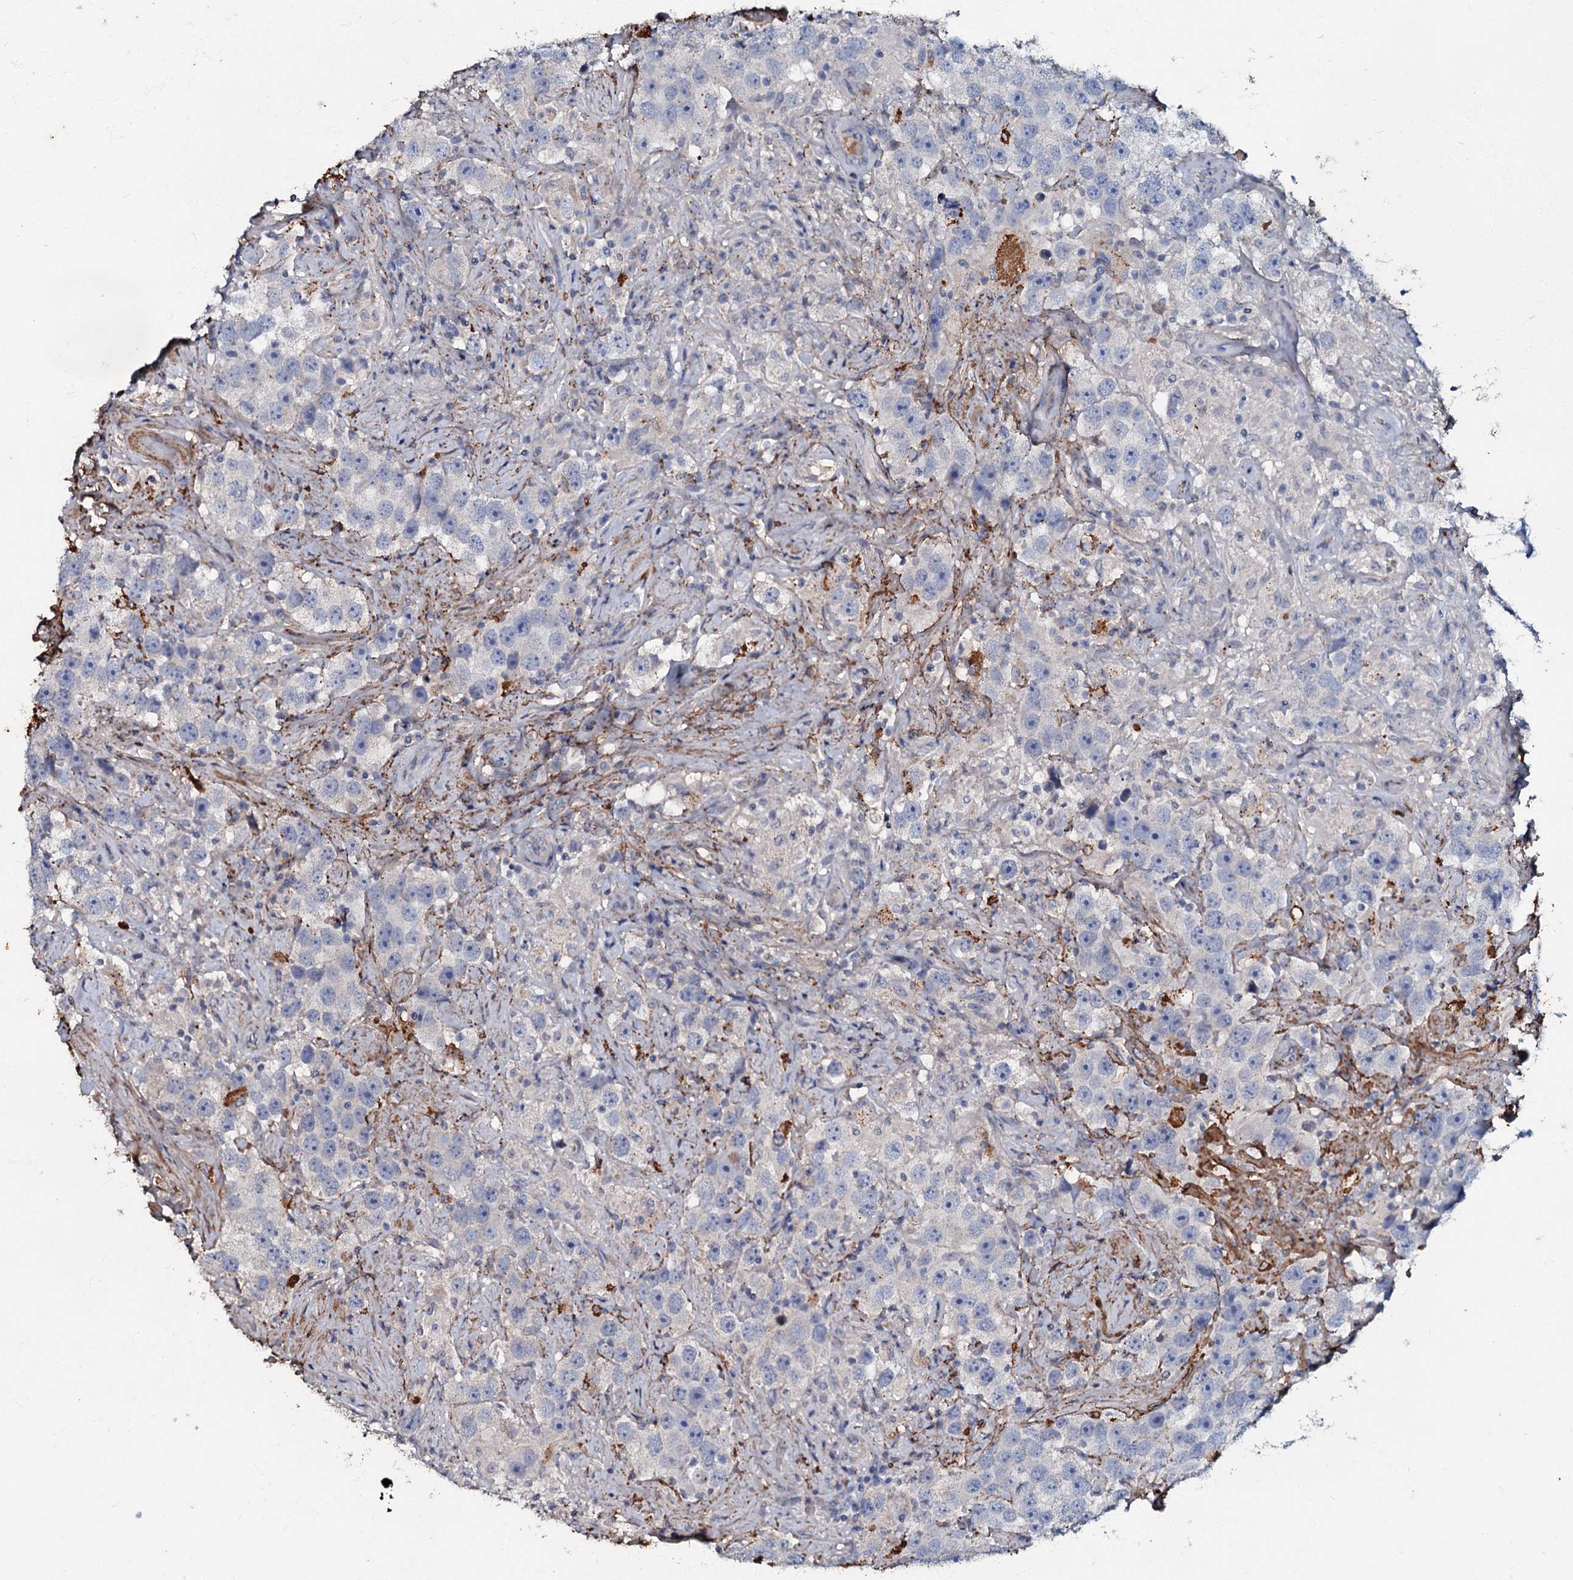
{"staining": {"intensity": "negative", "quantity": "none", "location": "none"}, "tissue": "testis cancer", "cell_type": "Tumor cells", "image_type": "cancer", "snomed": [{"axis": "morphology", "description": "Seminoma, NOS"}, {"axis": "topography", "description": "Testis"}], "caption": "Tumor cells are negative for brown protein staining in testis cancer (seminoma).", "gene": "MANSC4", "patient": {"sex": "male", "age": 49}}